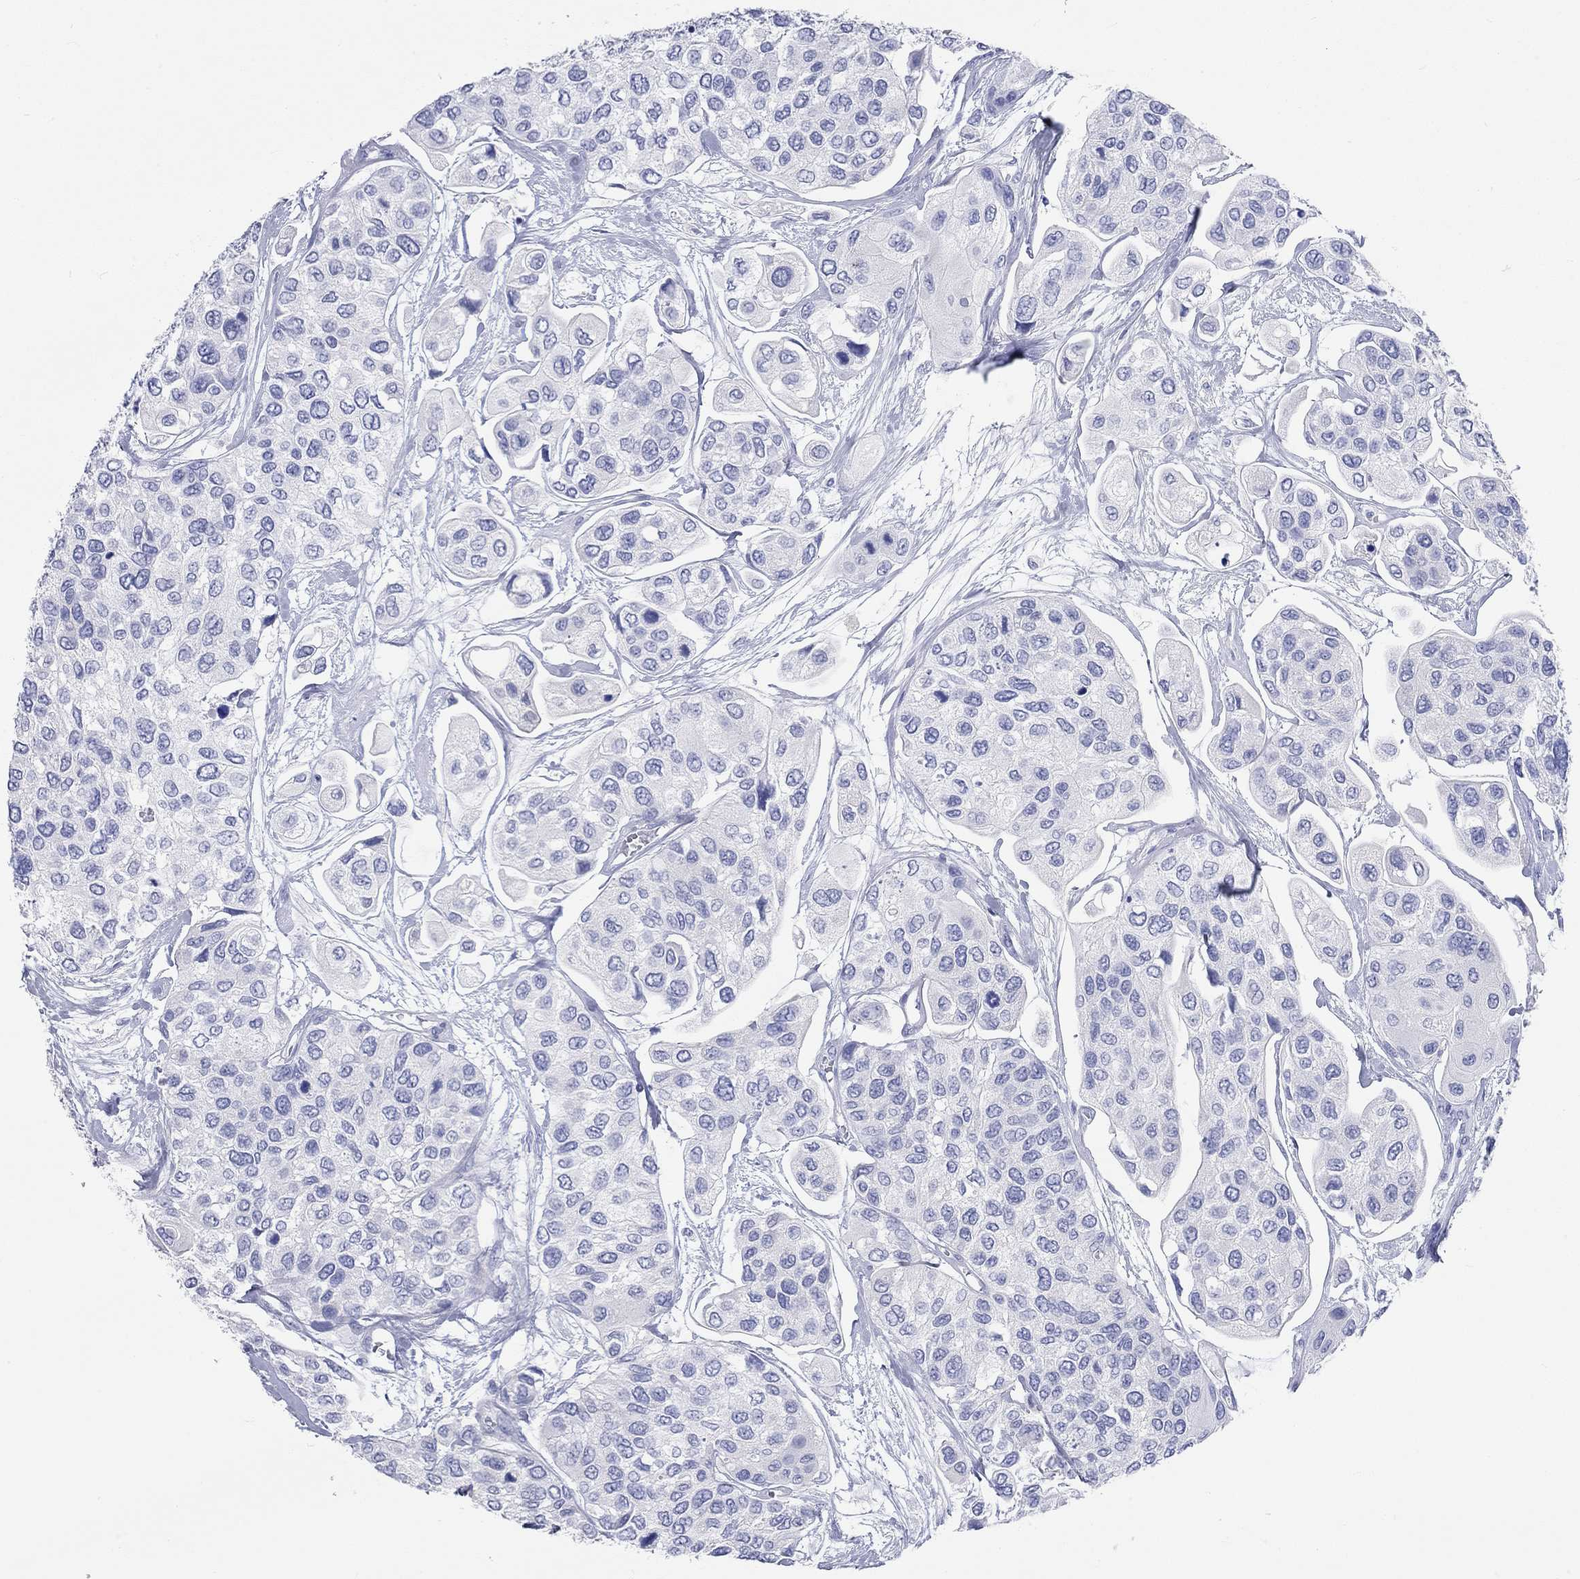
{"staining": {"intensity": "negative", "quantity": "none", "location": "none"}, "tissue": "urothelial cancer", "cell_type": "Tumor cells", "image_type": "cancer", "snomed": [{"axis": "morphology", "description": "Urothelial carcinoma, High grade"}, {"axis": "topography", "description": "Urinary bladder"}], "caption": "Tumor cells are negative for protein expression in human urothelial cancer.", "gene": "SPATA9", "patient": {"sex": "male", "age": 77}}